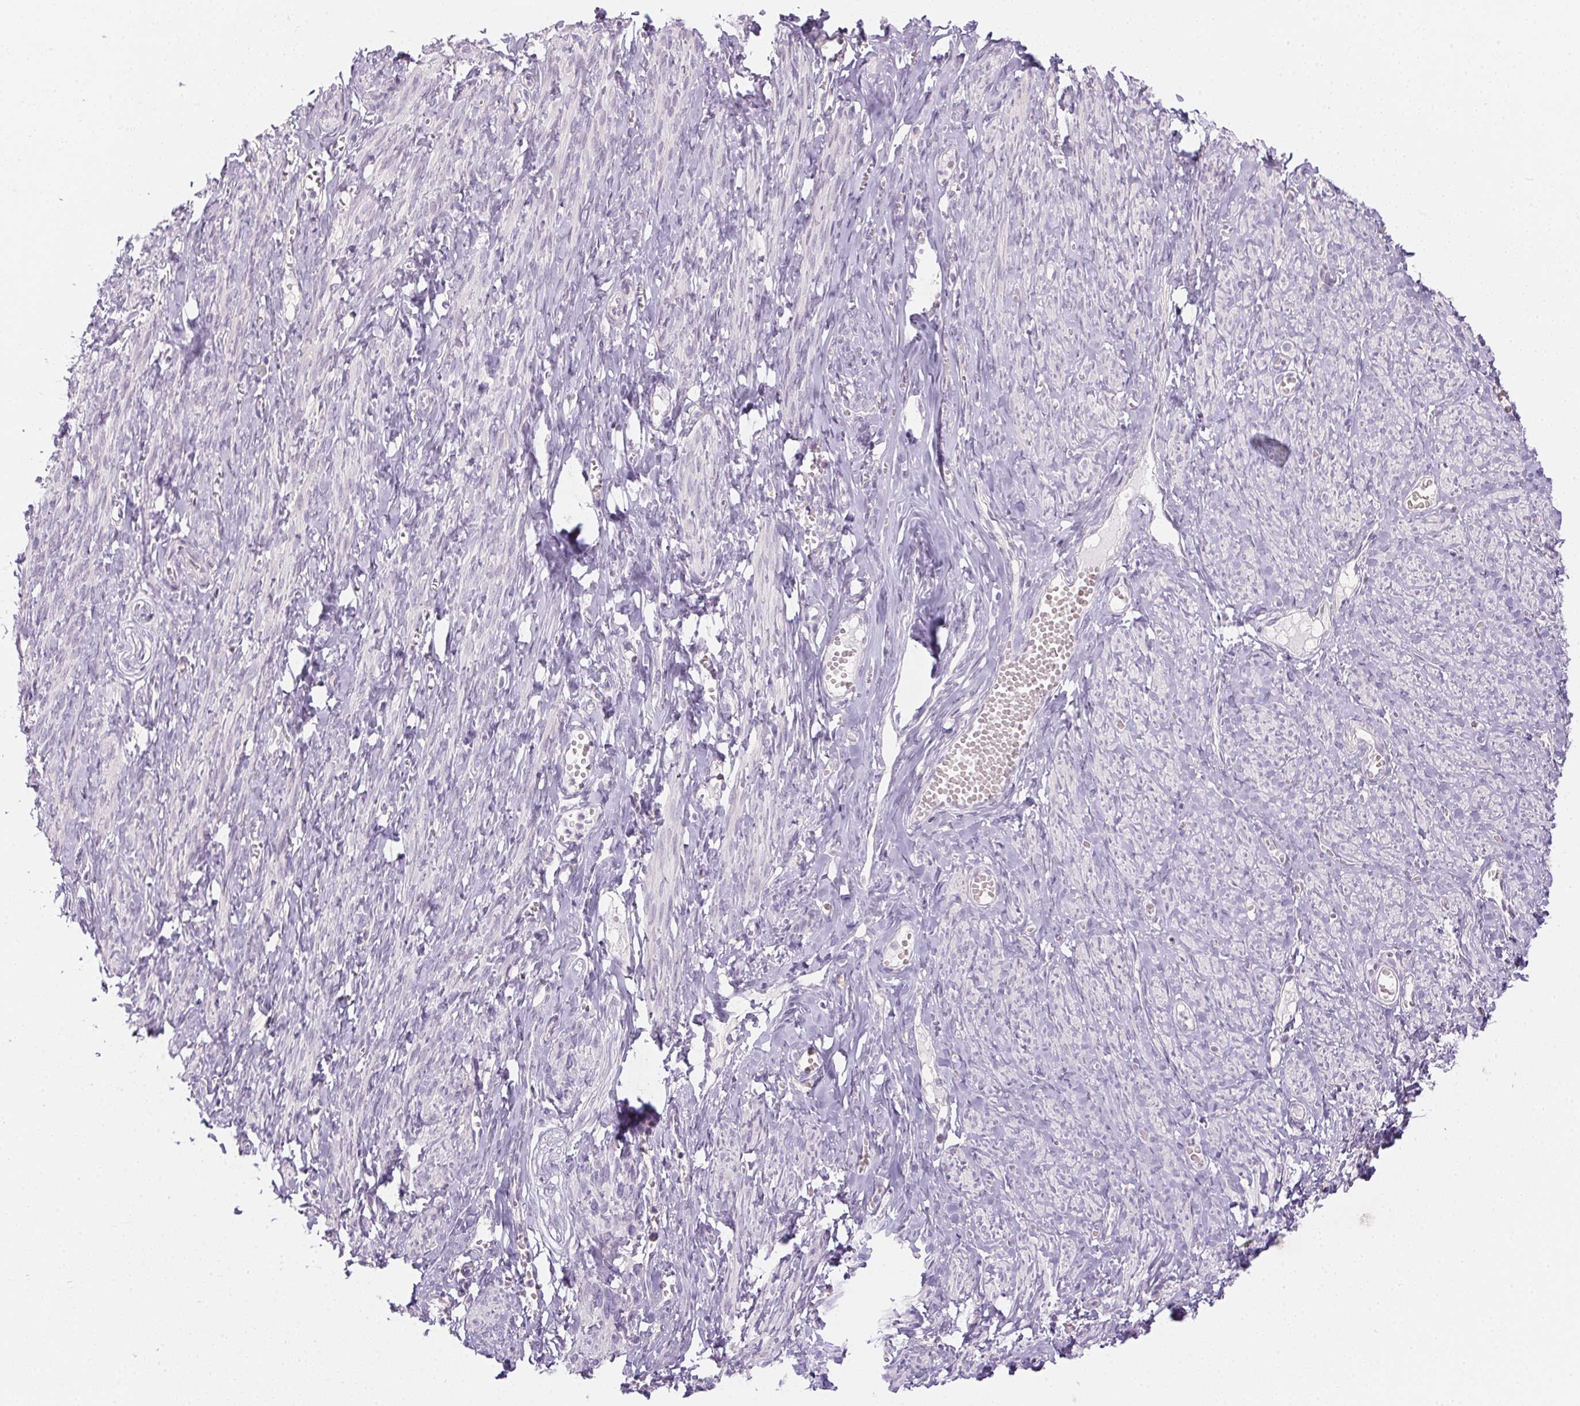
{"staining": {"intensity": "negative", "quantity": "none", "location": "none"}, "tissue": "smooth muscle", "cell_type": "Smooth muscle cells", "image_type": "normal", "snomed": [{"axis": "morphology", "description": "Normal tissue, NOS"}, {"axis": "topography", "description": "Smooth muscle"}], "caption": "Immunohistochemistry (IHC) micrograph of unremarkable smooth muscle: smooth muscle stained with DAB (3,3'-diaminobenzidine) exhibits no significant protein staining in smooth muscle cells.", "gene": "CTCFL", "patient": {"sex": "female", "age": 65}}